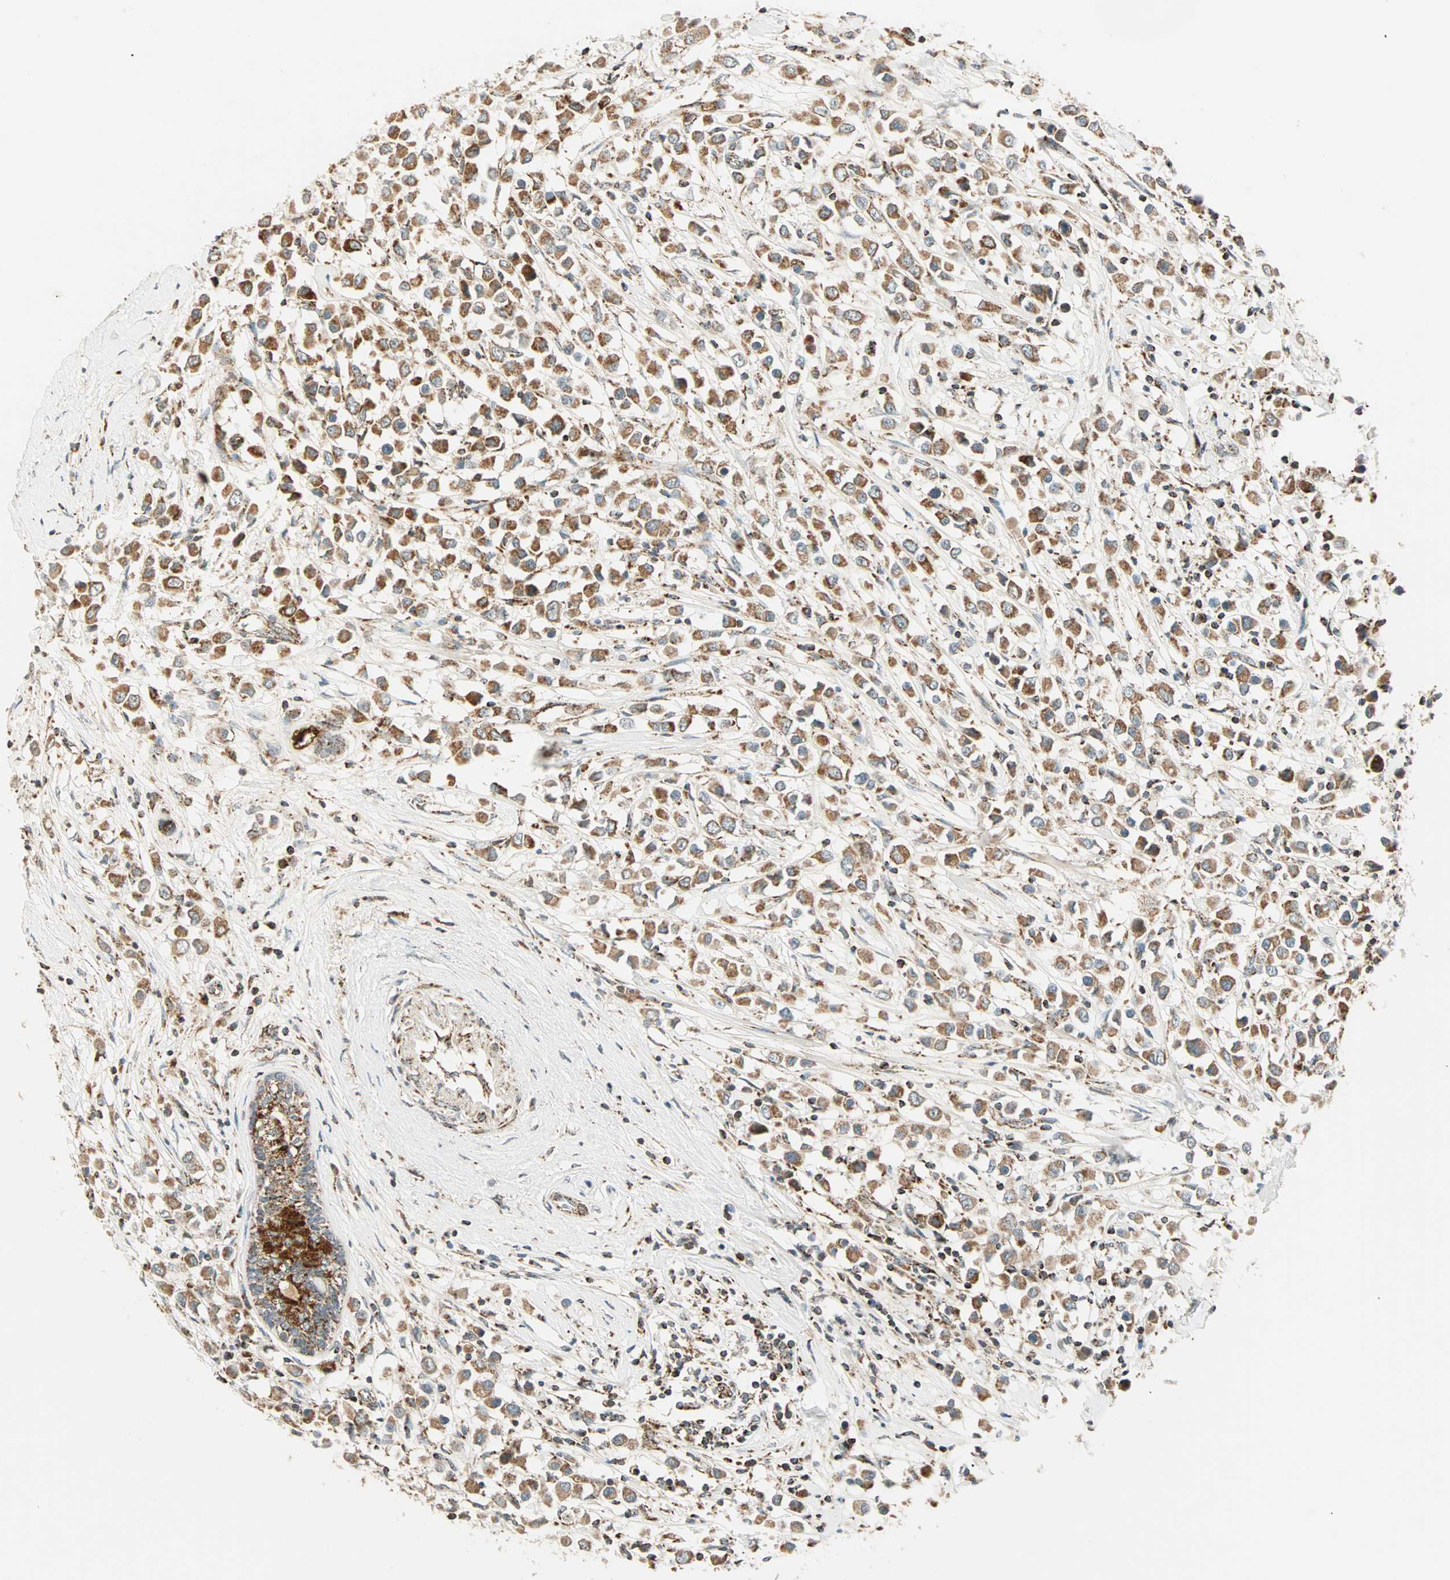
{"staining": {"intensity": "weak", "quantity": ">75%", "location": "cytoplasmic/membranous"}, "tissue": "breast cancer", "cell_type": "Tumor cells", "image_type": "cancer", "snomed": [{"axis": "morphology", "description": "Duct carcinoma"}, {"axis": "topography", "description": "Breast"}], "caption": "Protein analysis of breast cancer tissue demonstrates weak cytoplasmic/membranous expression in about >75% of tumor cells. (DAB (3,3'-diaminobenzidine) = brown stain, brightfield microscopy at high magnification).", "gene": "SPRY4", "patient": {"sex": "female", "age": 61}}